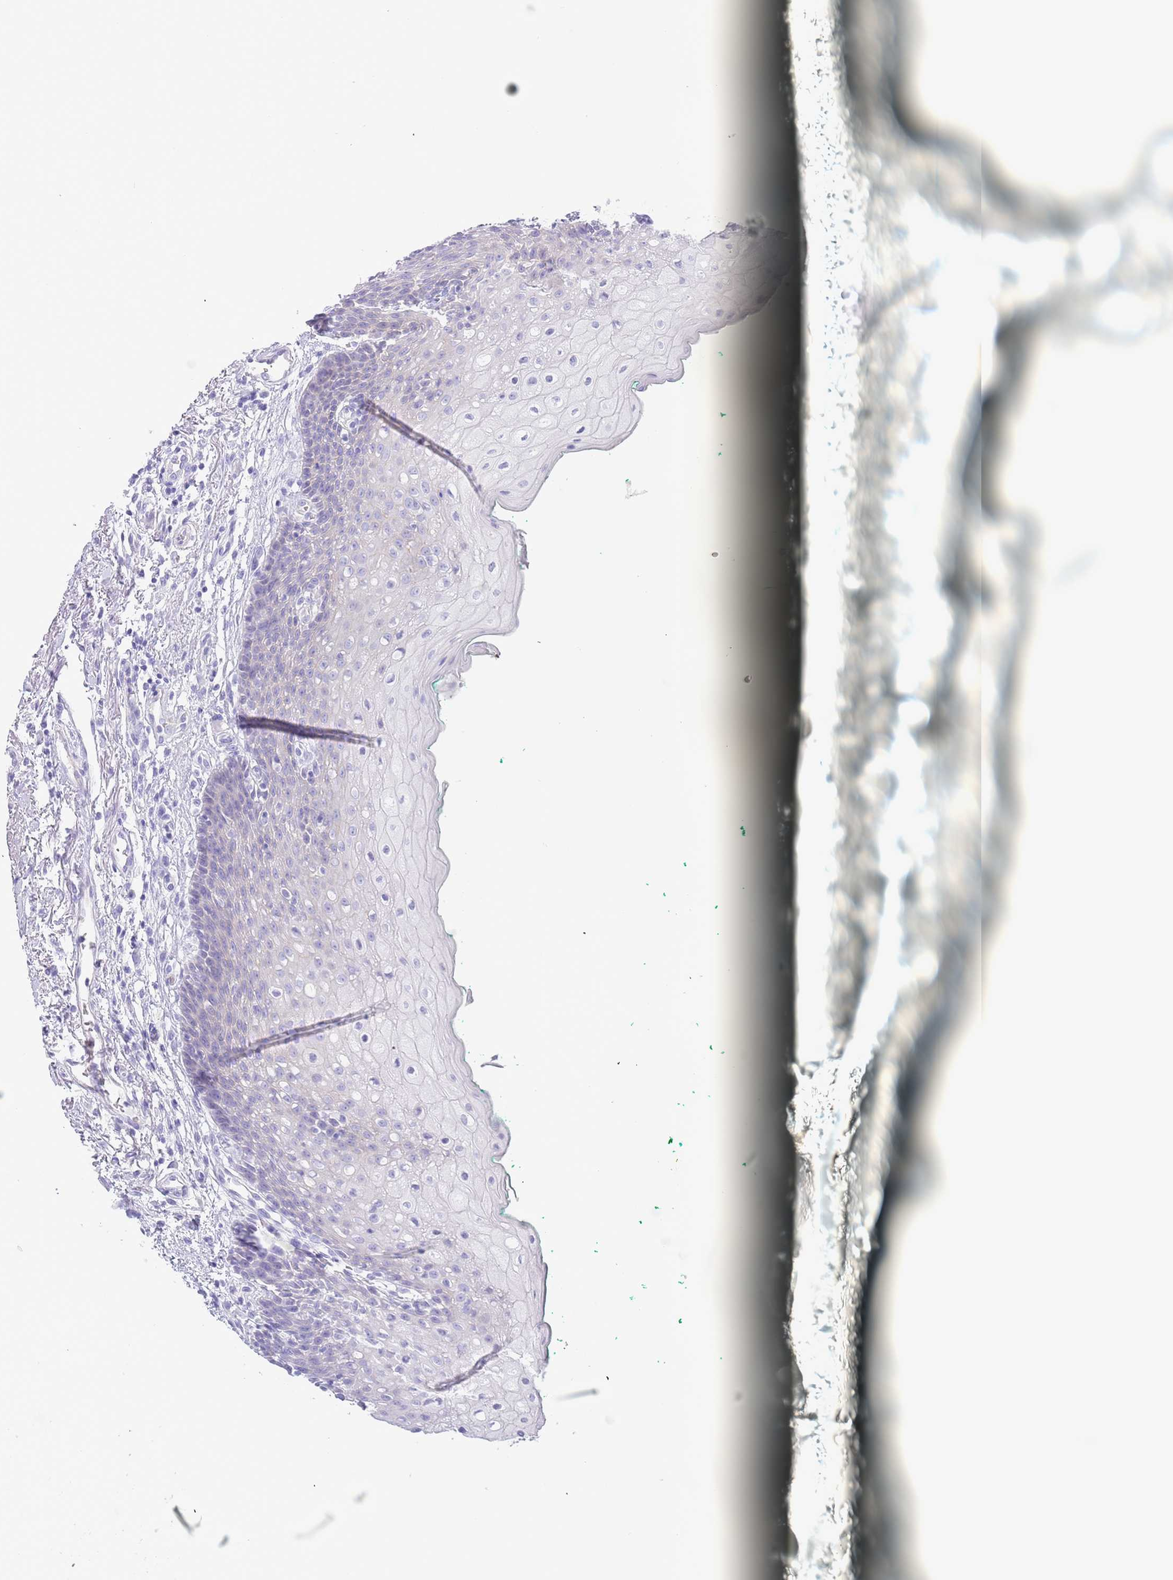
{"staining": {"intensity": "negative", "quantity": "none", "location": "none"}, "tissue": "oral mucosa", "cell_type": "Squamous epithelial cells", "image_type": "normal", "snomed": [{"axis": "morphology", "description": "Normal tissue, NOS"}, {"axis": "morphology", "description": "Squamous cell carcinoma, NOS"}, {"axis": "topography", "description": "Oral tissue"}, {"axis": "topography", "description": "Tounge, NOS"}, {"axis": "topography", "description": "Head-Neck"}], "caption": "Oral mucosa stained for a protein using IHC reveals no expression squamous epithelial cells.", "gene": "ACR", "patient": {"sex": "male", "age": 79}}